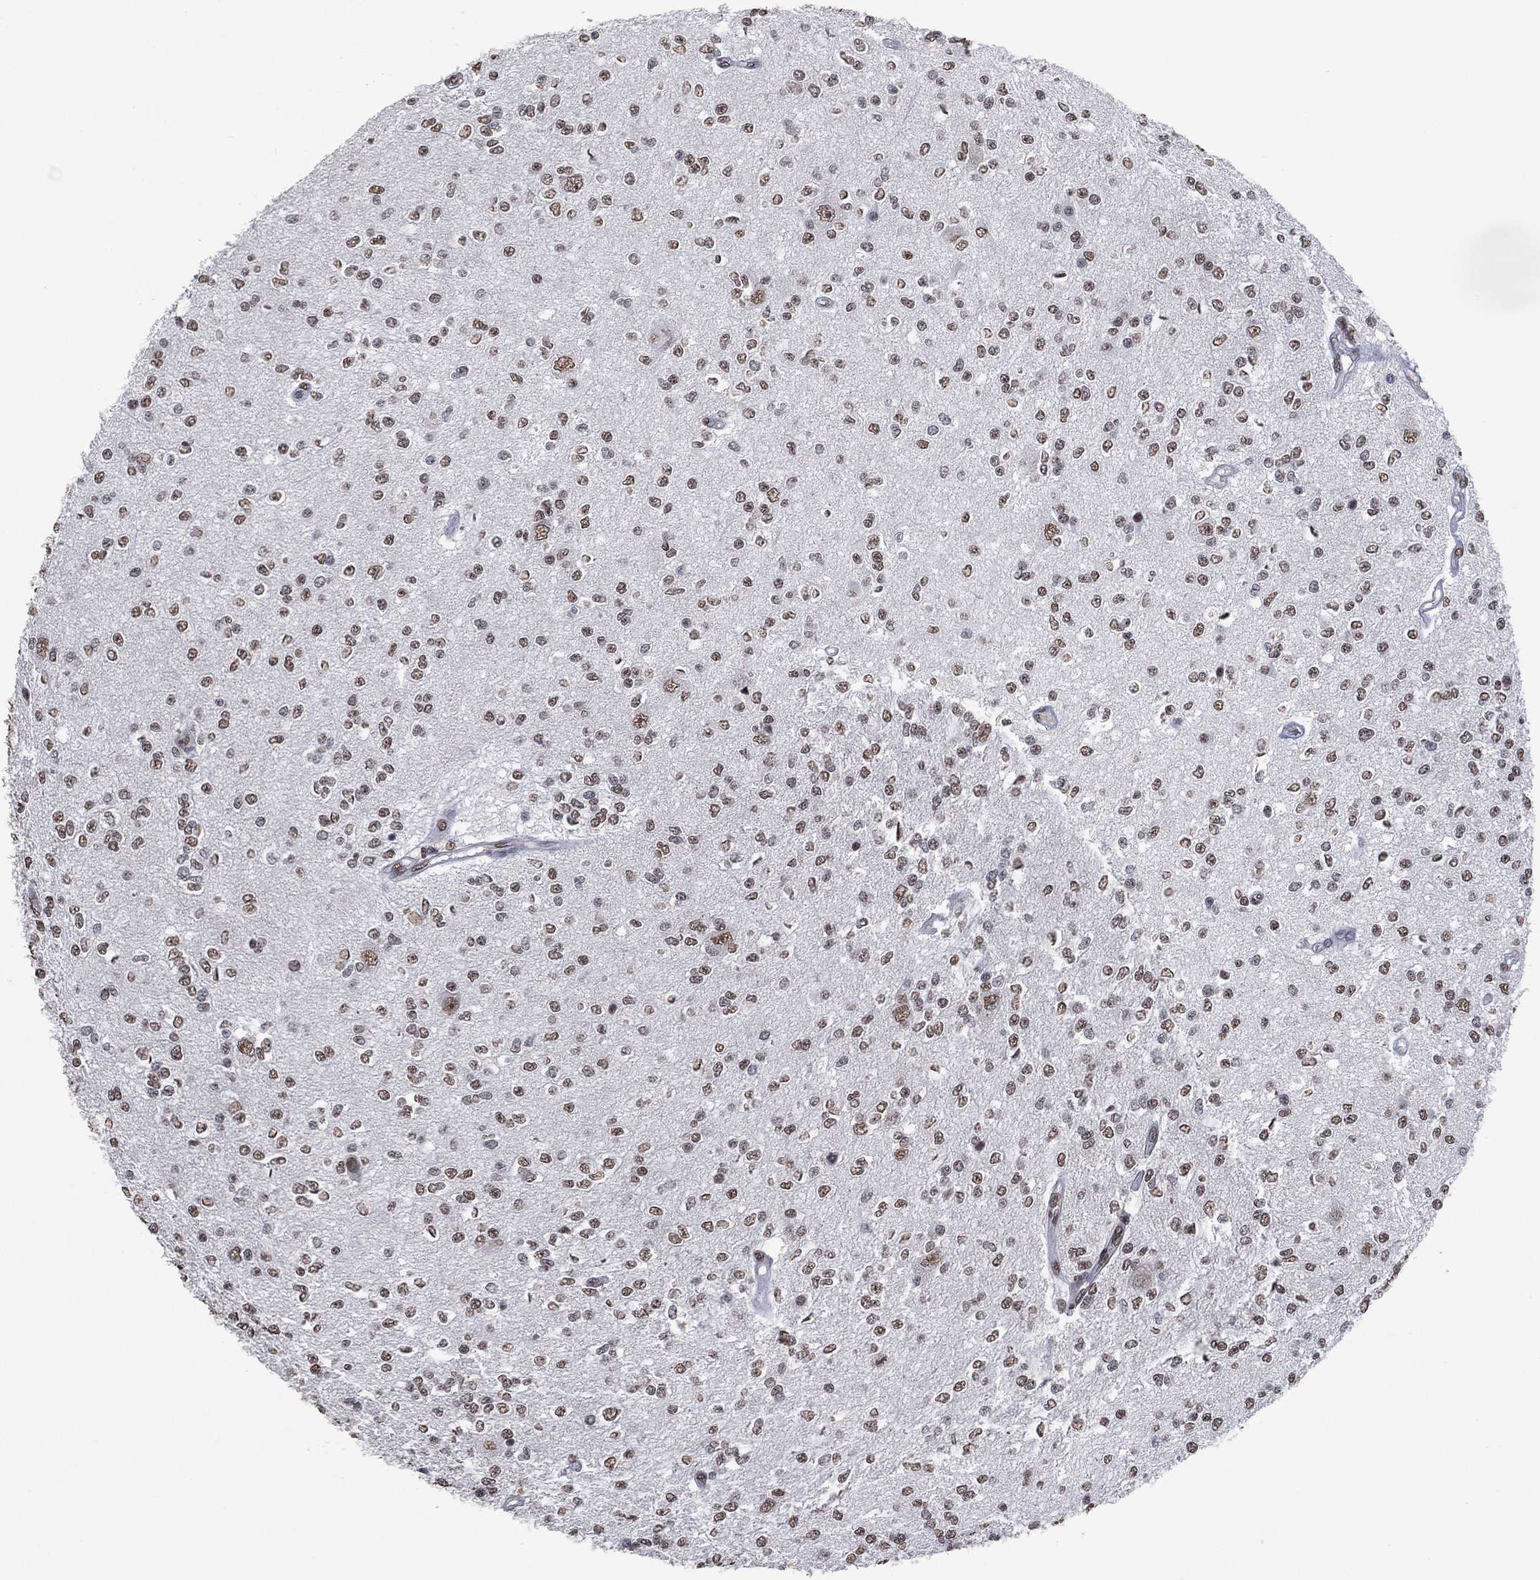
{"staining": {"intensity": "moderate", "quantity": ">75%", "location": "nuclear"}, "tissue": "glioma", "cell_type": "Tumor cells", "image_type": "cancer", "snomed": [{"axis": "morphology", "description": "Glioma, malignant, Low grade"}, {"axis": "topography", "description": "Brain"}], "caption": "Immunohistochemical staining of human malignant low-grade glioma demonstrates moderate nuclear protein expression in about >75% of tumor cells.", "gene": "EHMT1", "patient": {"sex": "male", "age": 67}}